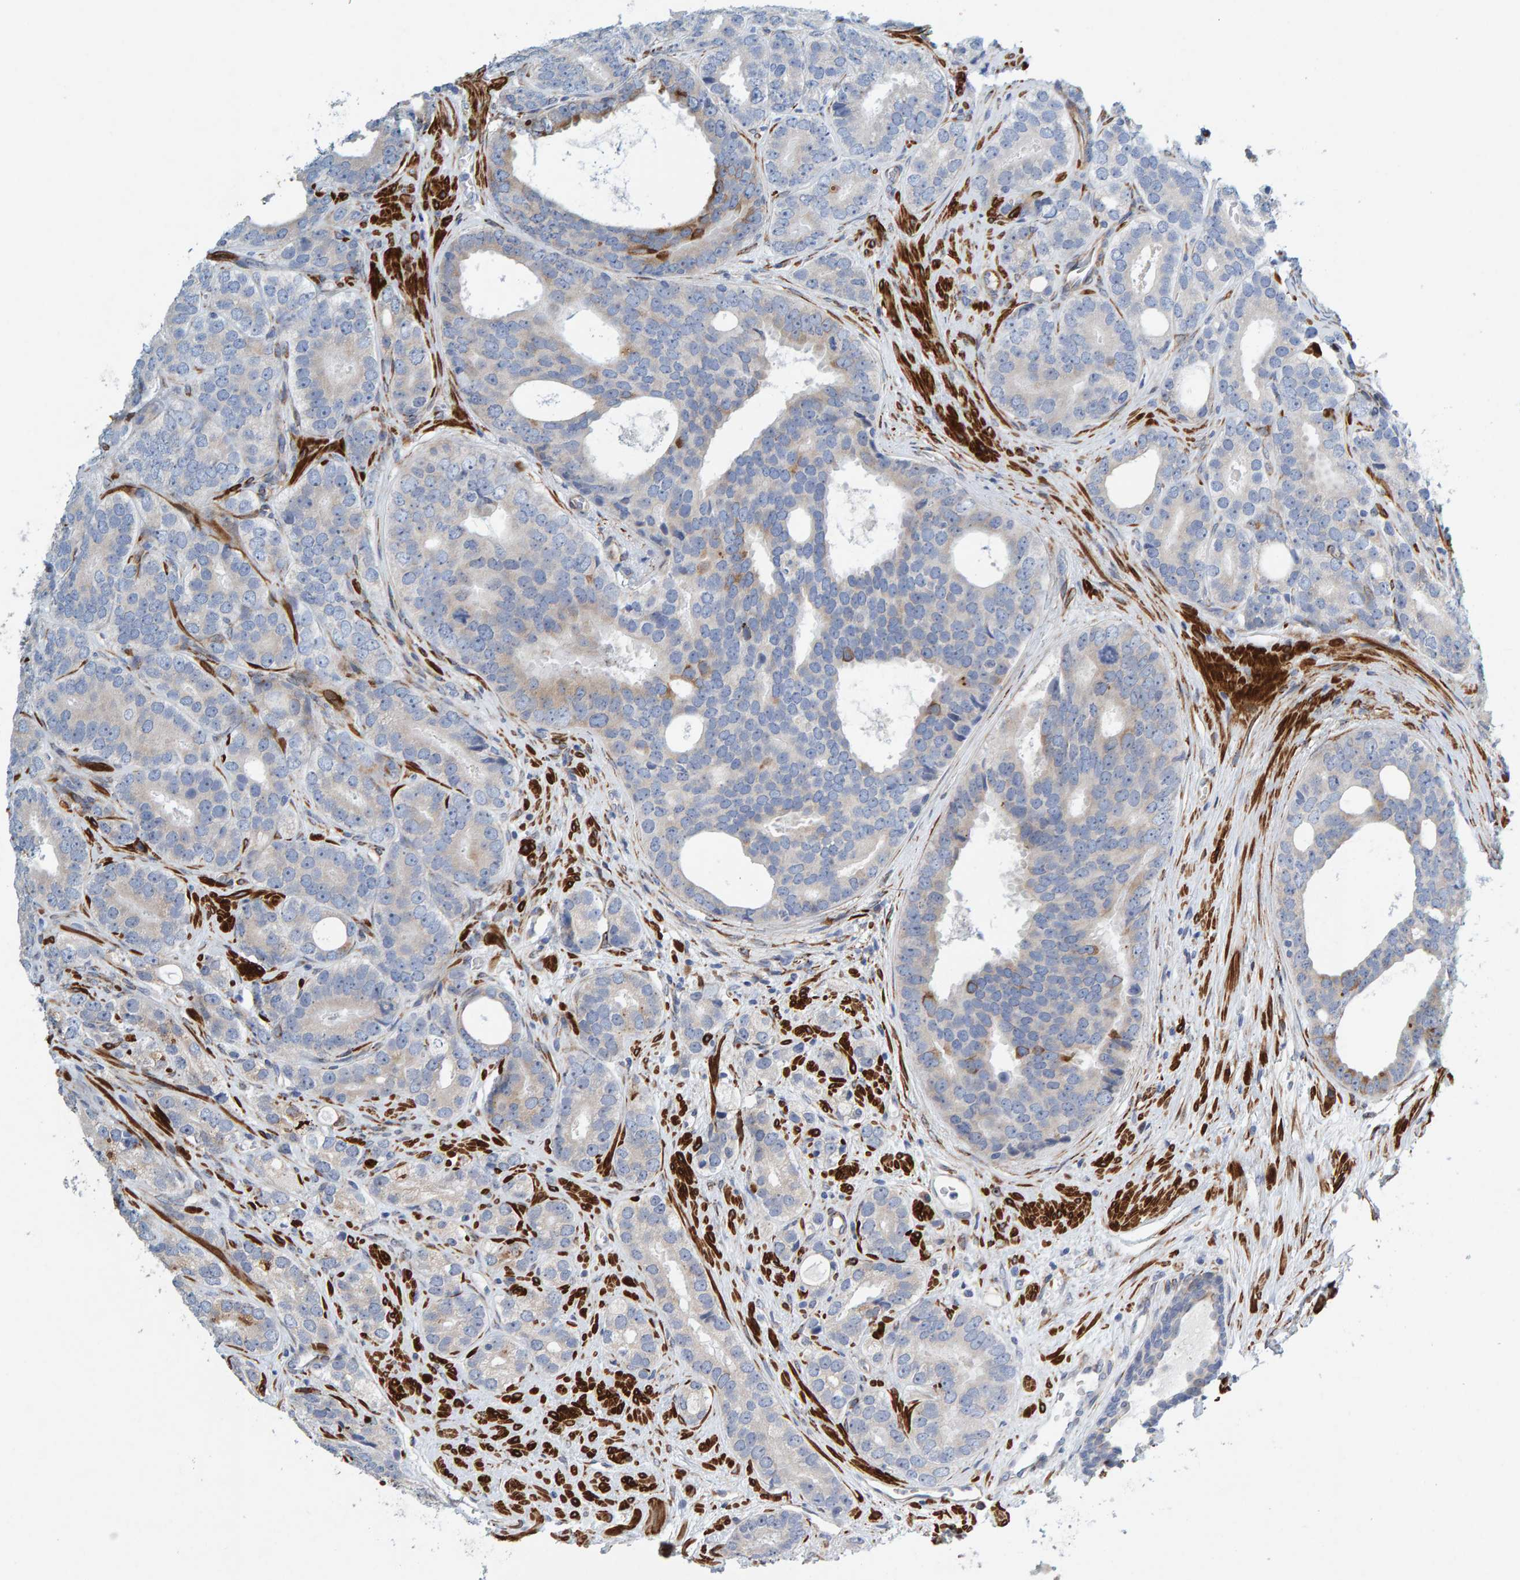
{"staining": {"intensity": "moderate", "quantity": "25%-75%", "location": "cytoplasmic/membranous"}, "tissue": "prostate cancer", "cell_type": "Tumor cells", "image_type": "cancer", "snomed": [{"axis": "morphology", "description": "Adenocarcinoma, High grade"}, {"axis": "topography", "description": "Prostate"}], "caption": "Immunohistochemistry (IHC) image of human prostate cancer stained for a protein (brown), which reveals medium levels of moderate cytoplasmic/membranous expression in approximately 25%-75% of tumor cells.", "gene": "MMP16", "patient": {"sex": "male", "age": 56}}